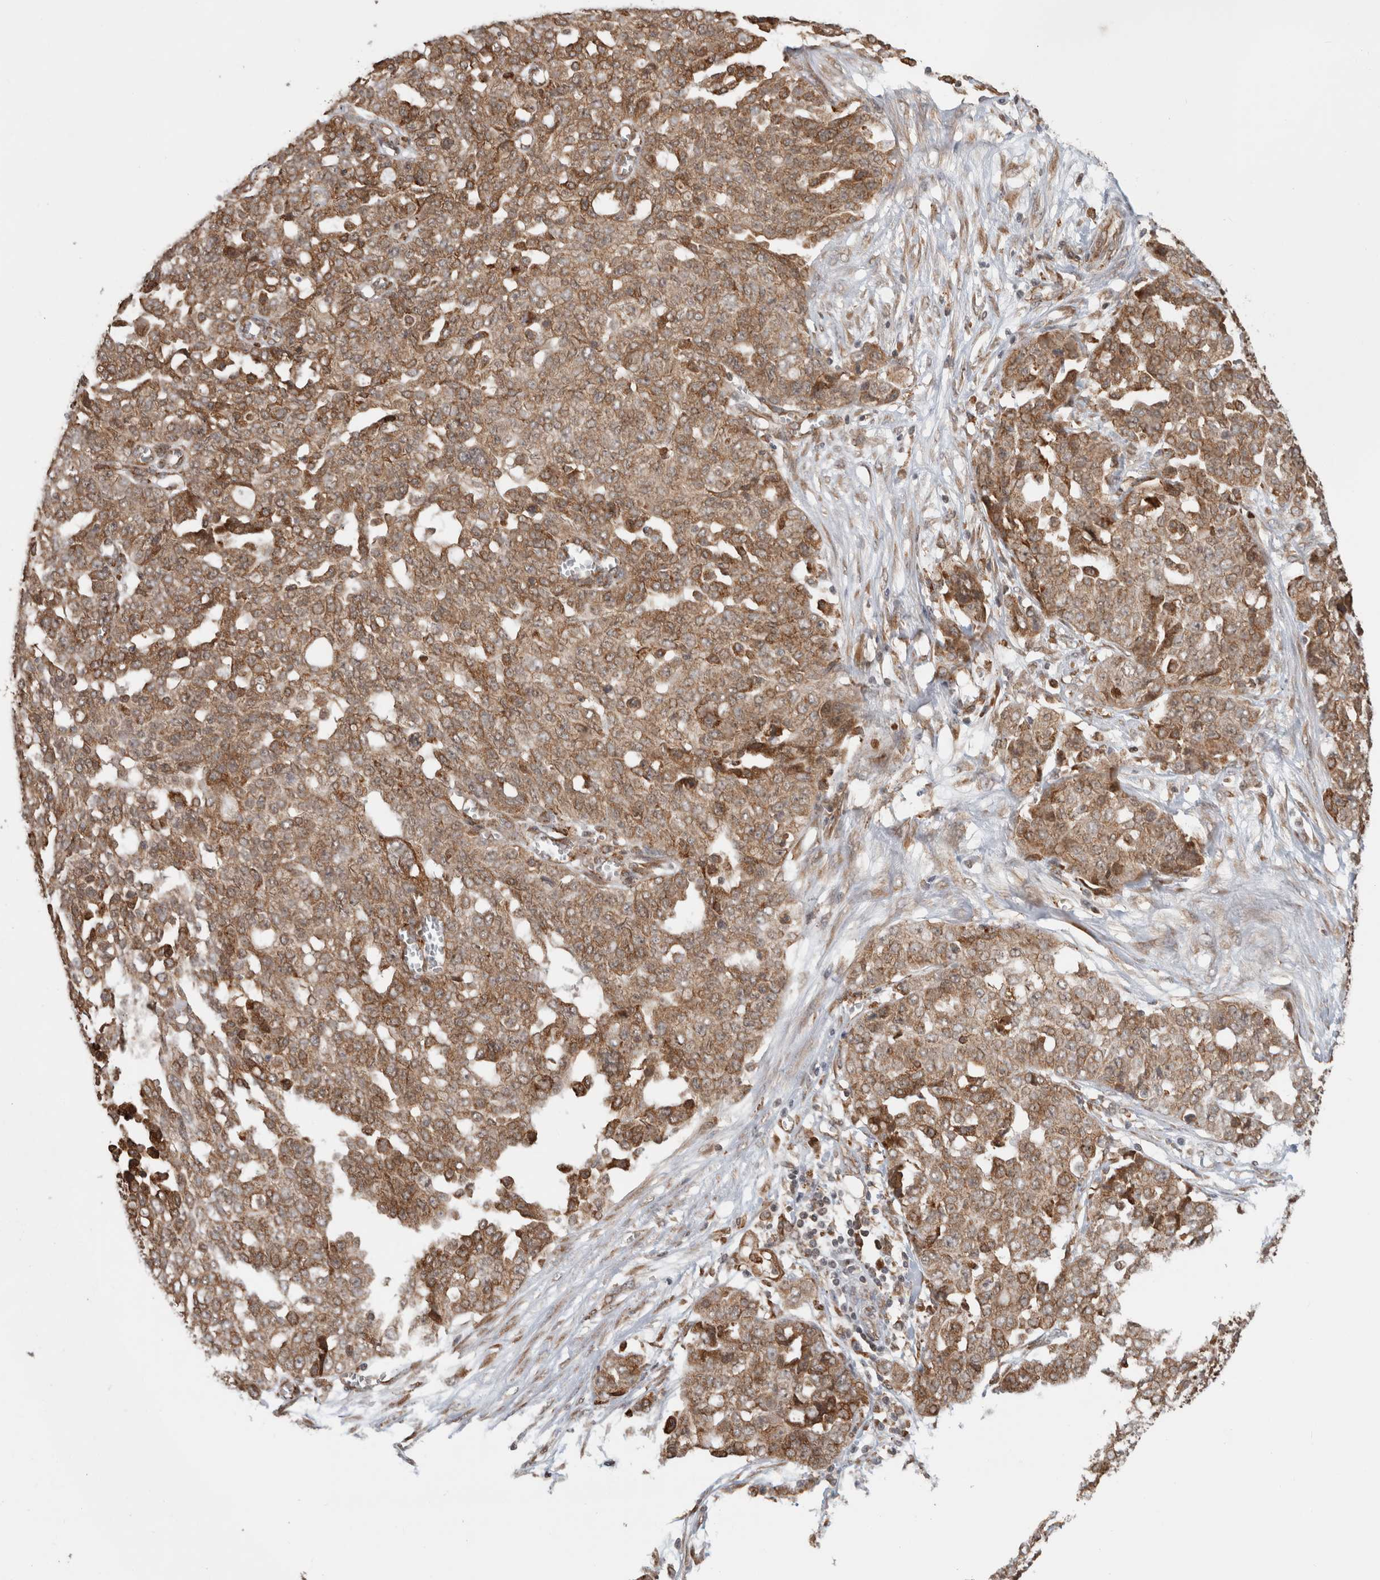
{"staining": {"intensity": "moderate", "quantity": ">75%", "location": "cytoplasmic/membranous"}, "tissue": "ovarian cancer", "cell_type": "Tumor cells", "image_type": "cancer", "snomed": [{"axis": "morphology", "description": "Cystadenocarcinoma, serous, NOS"}, {"axis": "topography", "description": "Soft tissue"}, {"axis": "topography", "description": "Ovary"}], "caption": "Human ovarian serous cystadenocarcinoma stained with a brown dye demonstrates moderate cytoplasmic/membranous positive staining in approximately >75% of tumor cells.", "gene": "MS4A7", "patient": {"sex": "female", "age": 57}}